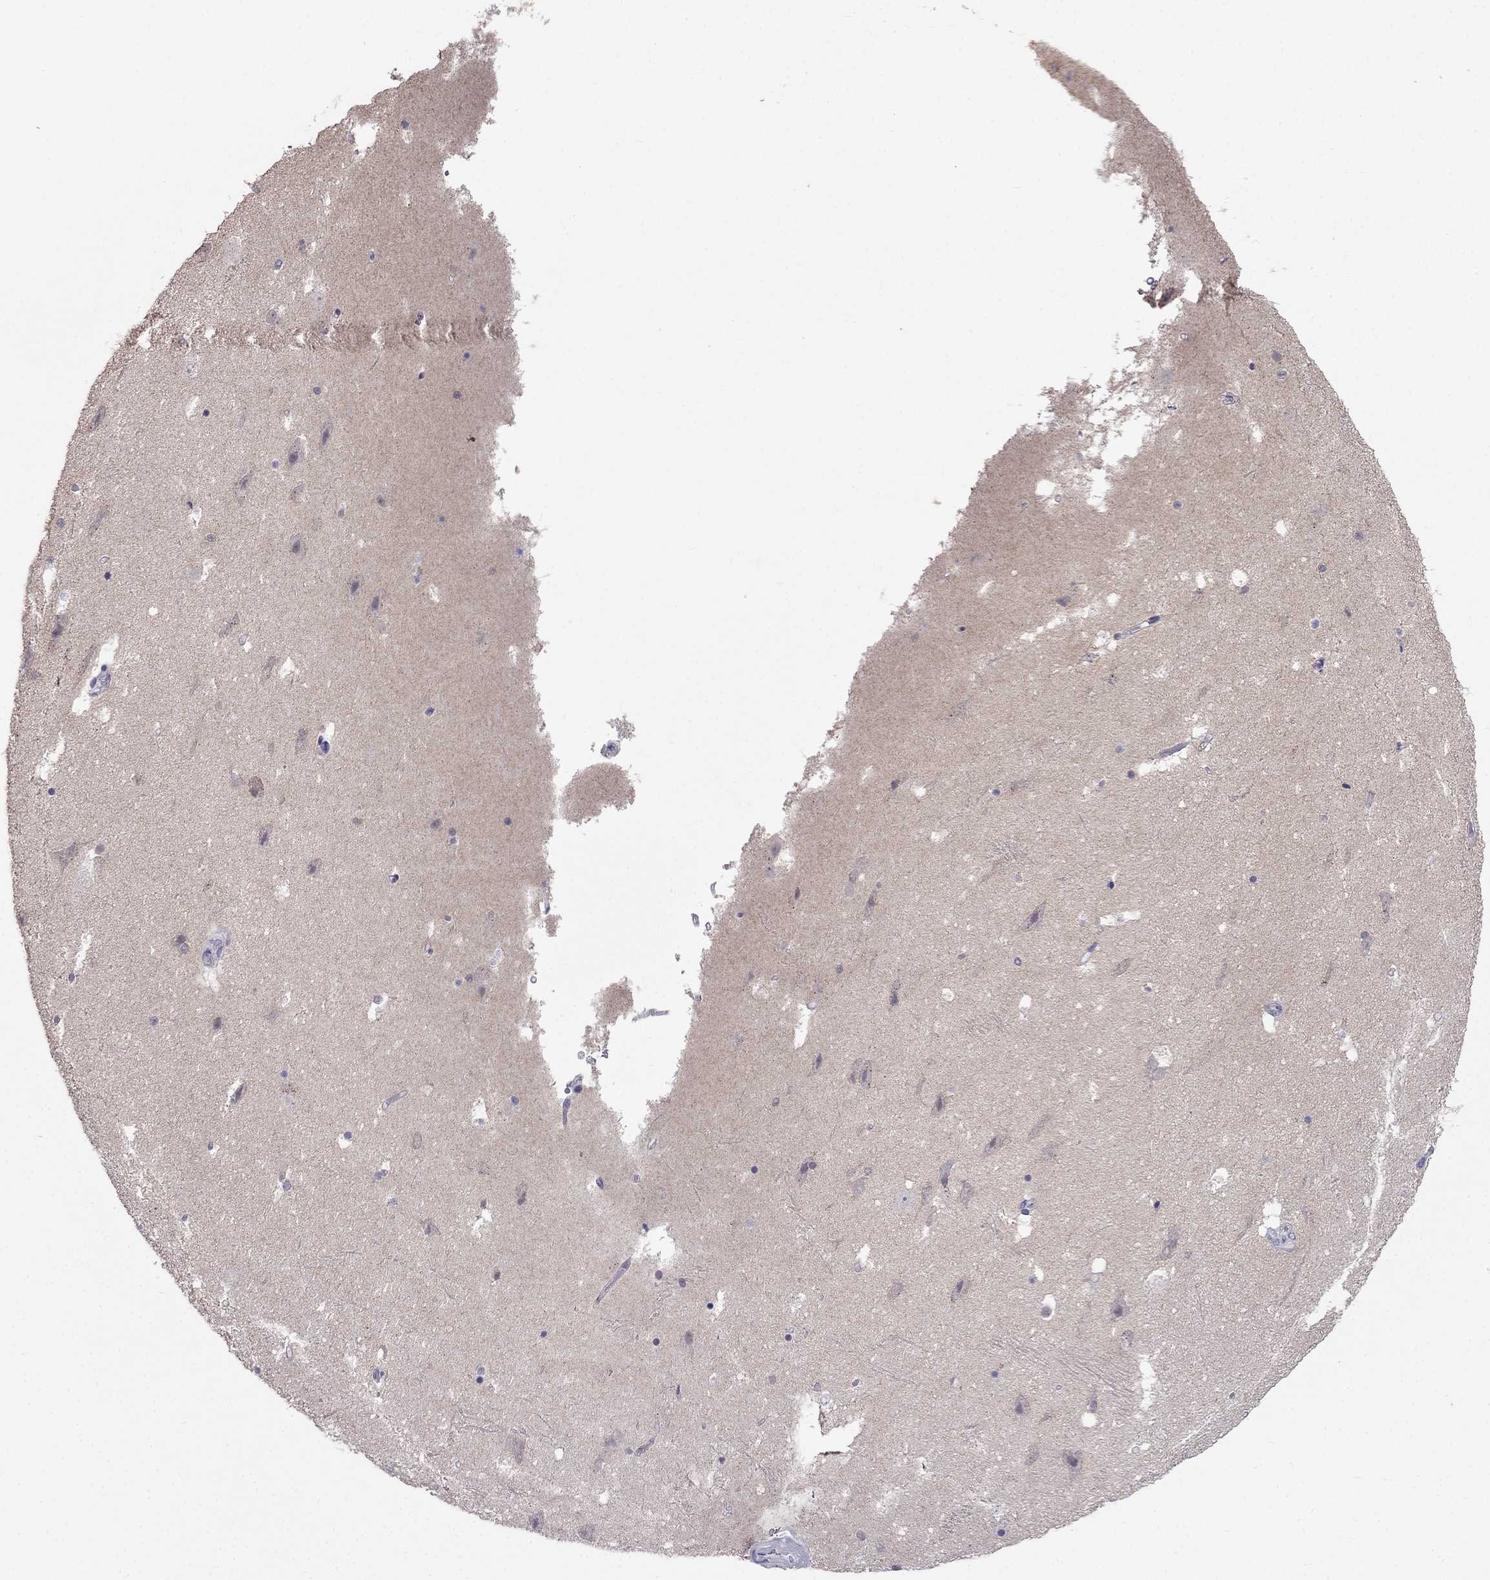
{"staining": {"intensity": "negative", "quantity": "none", "location": "none"}, "tissue": "hippocampus", "cell_type": "Glial cells", "image_type": "normal", "snomed": [{"axis": "morphology", "description": "Normal tissue, NOS"}, {"axis": "topography", "description": "Hippocampus"}], "caption": "This is an IHC histopathology image of normal hippocampus. There is no positivity in glial cells.", "gene": "AQP9", "patient": {"sex": "male", "age": 51}}